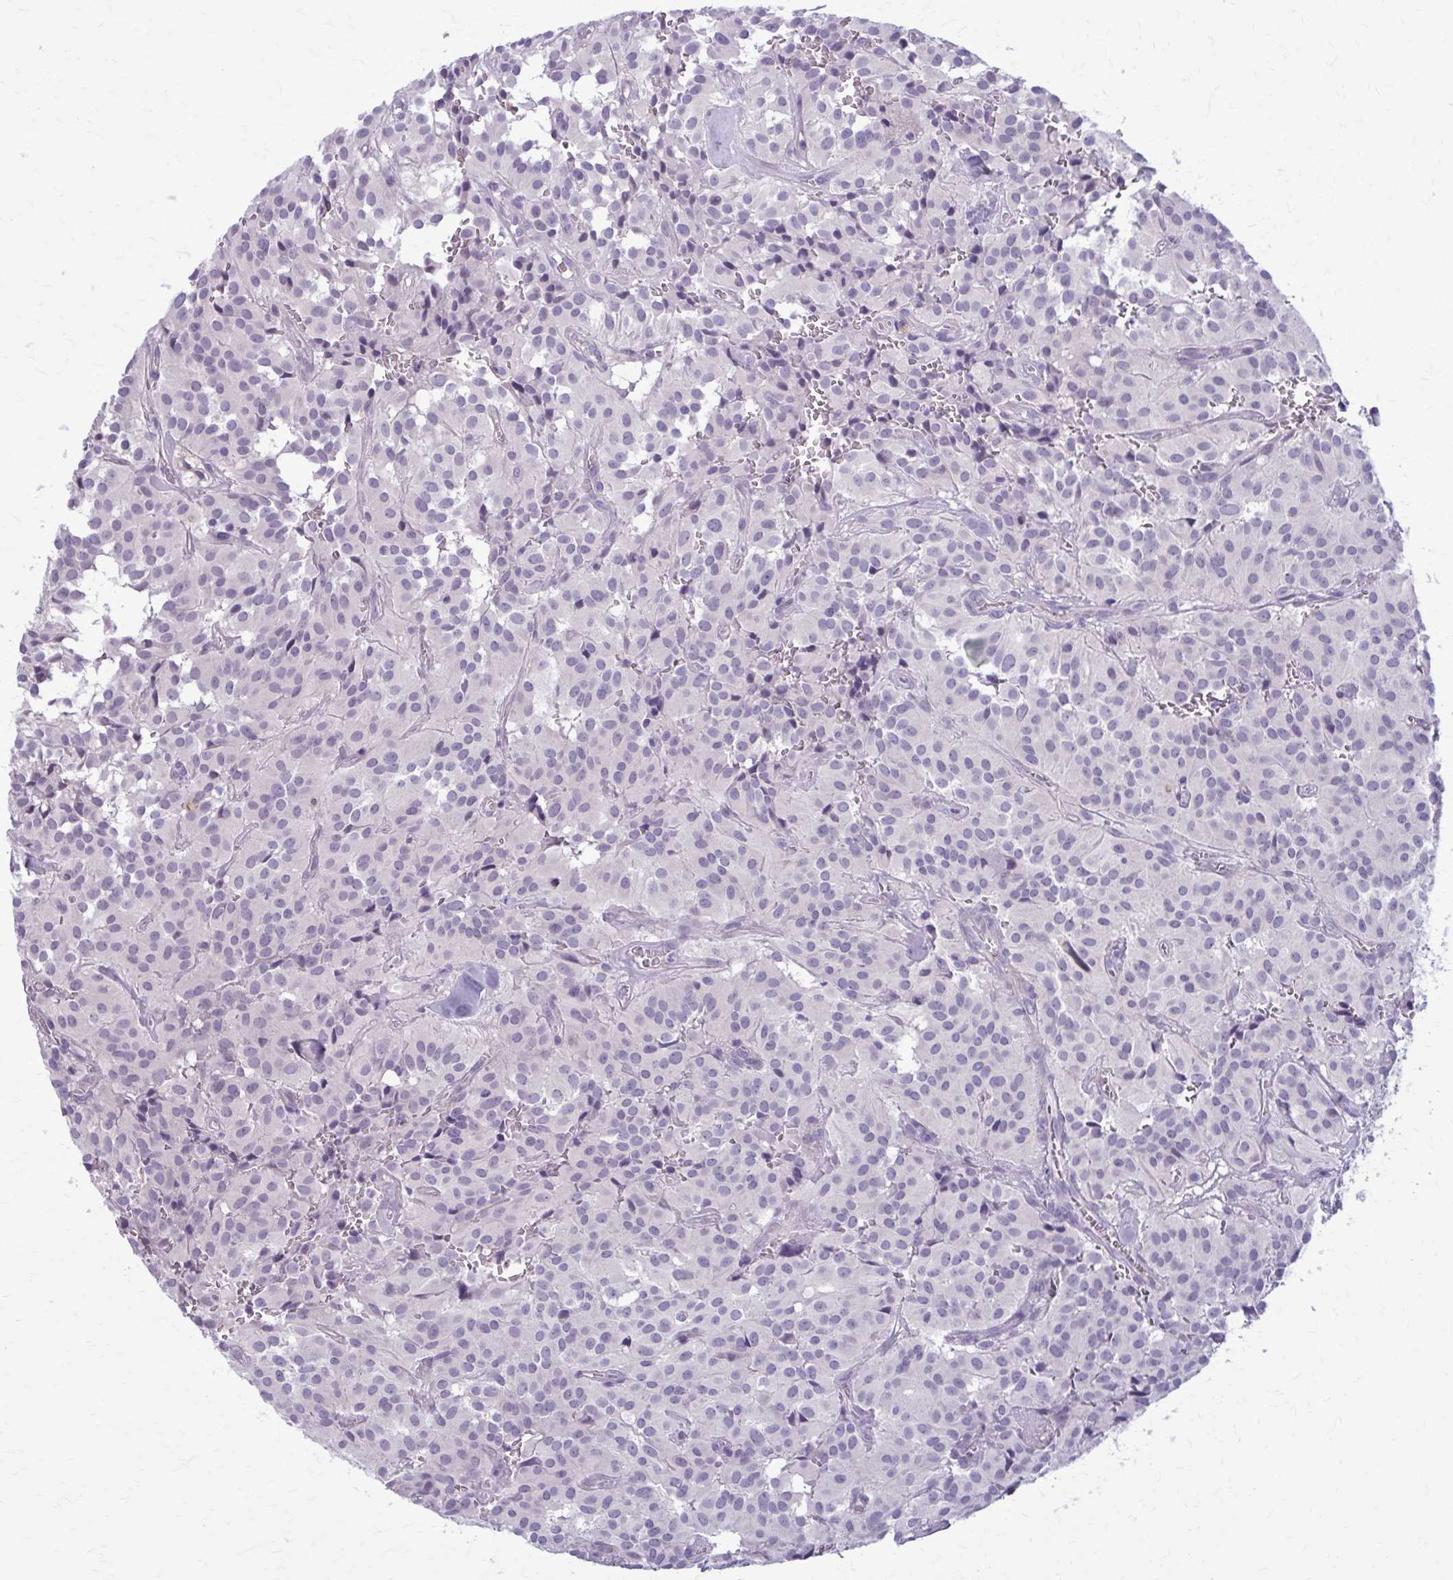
{"staining": {"intensity": "negative", "quantity": "none", "location": "none"}, "tissue": "glioma", "cell_type": "Tumor cells", "image_type": "cancer", "snomed": [{"axis": "morphology", "description": "Glioma, malignant, Low grade"}, {"axis": "topography", "description": "Brain"}], "caption": "Micrograph shows no significant protein staining in tumor cells of glioma.", "gene": "CD38", "patient": {"sex": "male", "age": 42}}